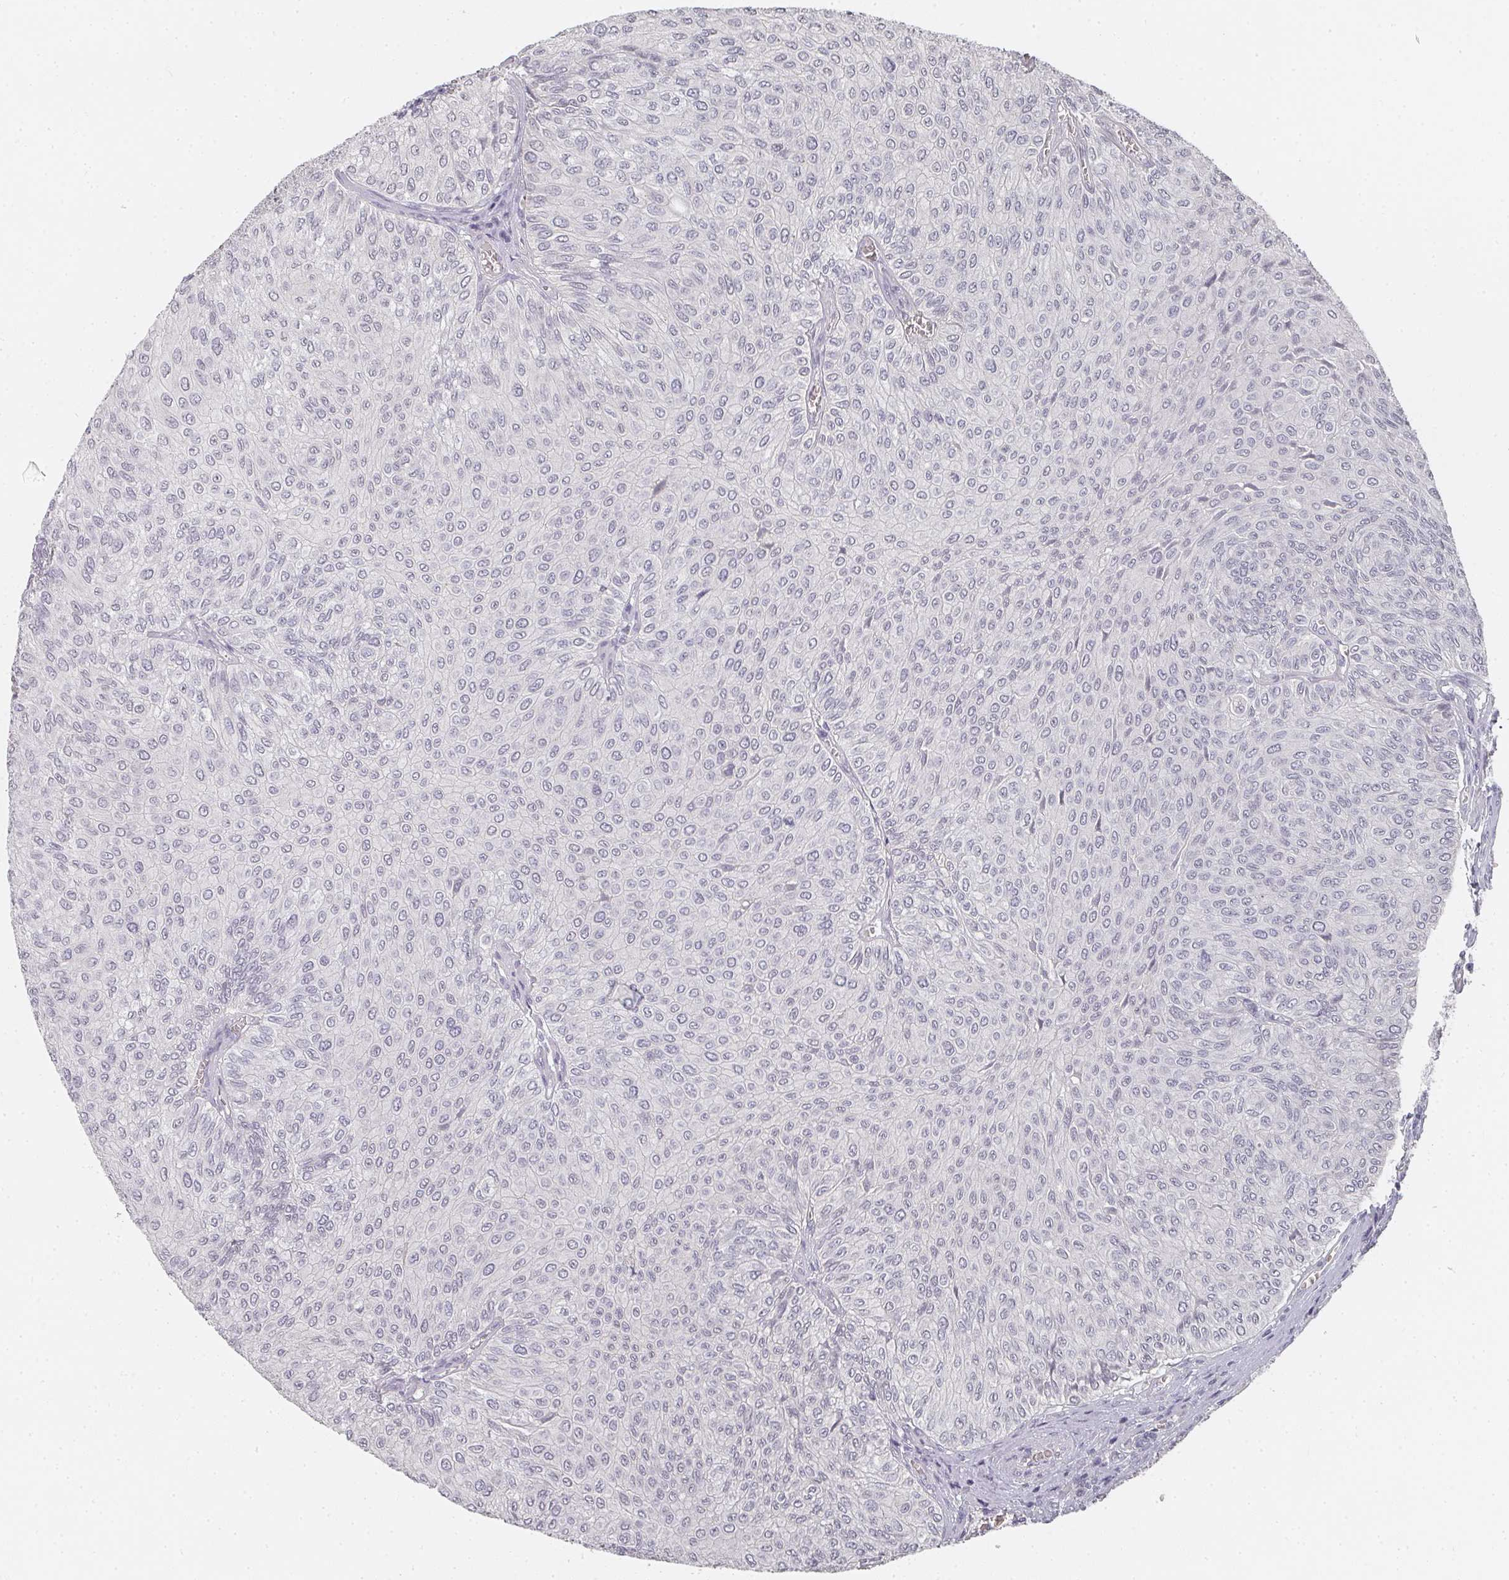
{"staining": {"intensity": "negative", "quantity": "none", "location": "none"}, "tissue": "urothelial cancer", "cell_type": "Tumor cells", "image_type": "cancer", "snomed": [{"axis": "morphology", "description": "Urothelial carcinoma, NOS"}, {"axis": "topography", "description": "Urinary bladder"}], "caption": "An immunohistochemistry micrograph of transitional cell carcinoma is shown. There is no staining in tumor cells of transitional cell carcinoma.", "gene": "SHISA2", "patient": {"sex": "male", "age": 59}}